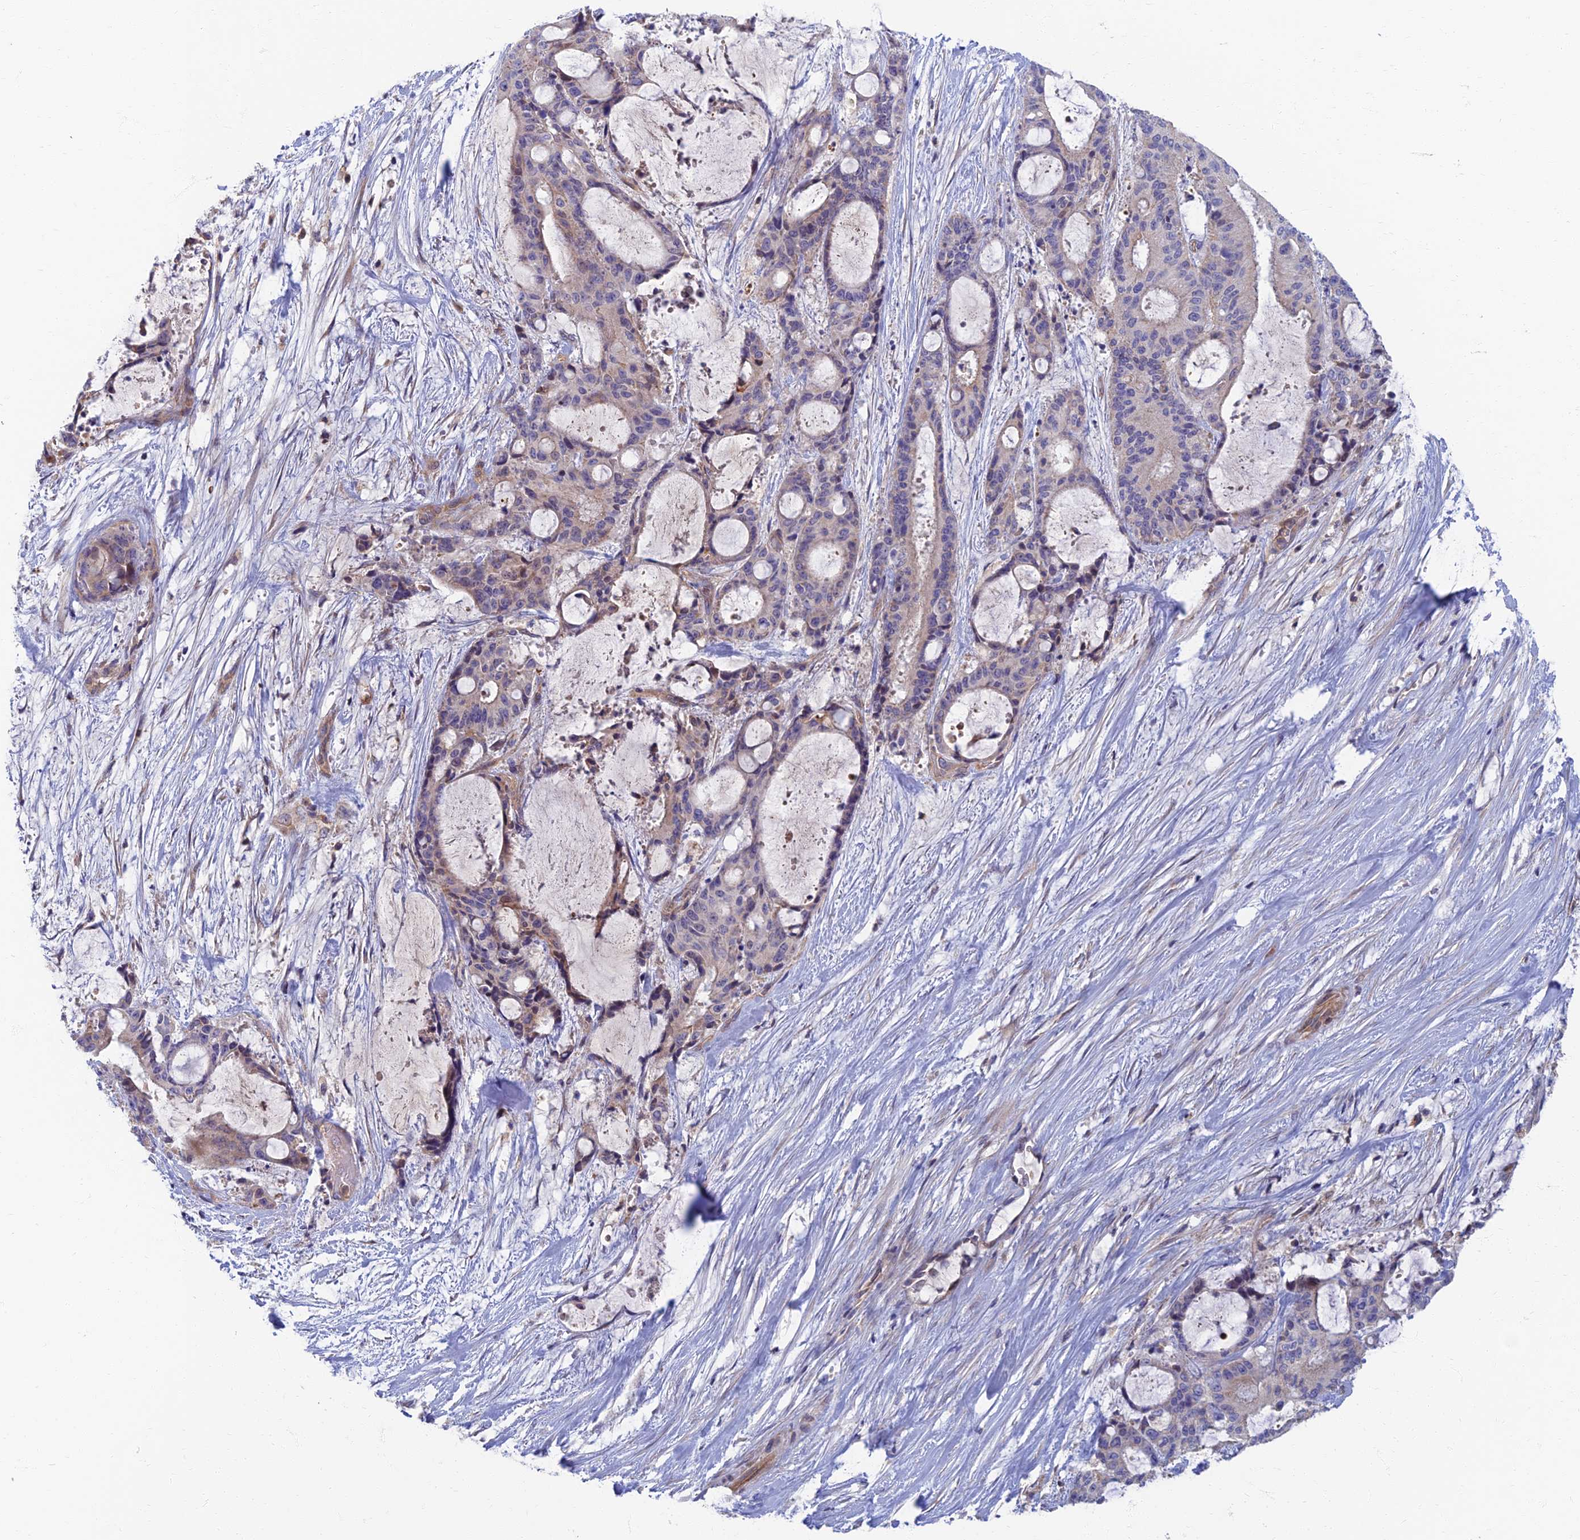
{"staining": {"intensity": "negative", "quantity": "none", "location": "none"}, "tissue": "liver cancer", "cell_type": "Tumor cells", "image_type": "cancer", "snomed": [{"axis": "morphology", "description": "Normal tissue, NOS"}, {"axis": "morphology", "description": "Cholangiocarcinoma"}, {"axis": "topography", "description": "Liver"}, {"axis": "topography", "description": "Peripheral nerve tissue"}], "caption": "Protein analysis of liver cancer (cholangiocarcinoma) demonstrates no significant positivity in tumor cells. (Brightfield microscopy of DAB (3,3'-diaminobenzidine) IHC at high magnification).", "gene": "SOGA1", "patient": {"sex": "female", "age": 73}}